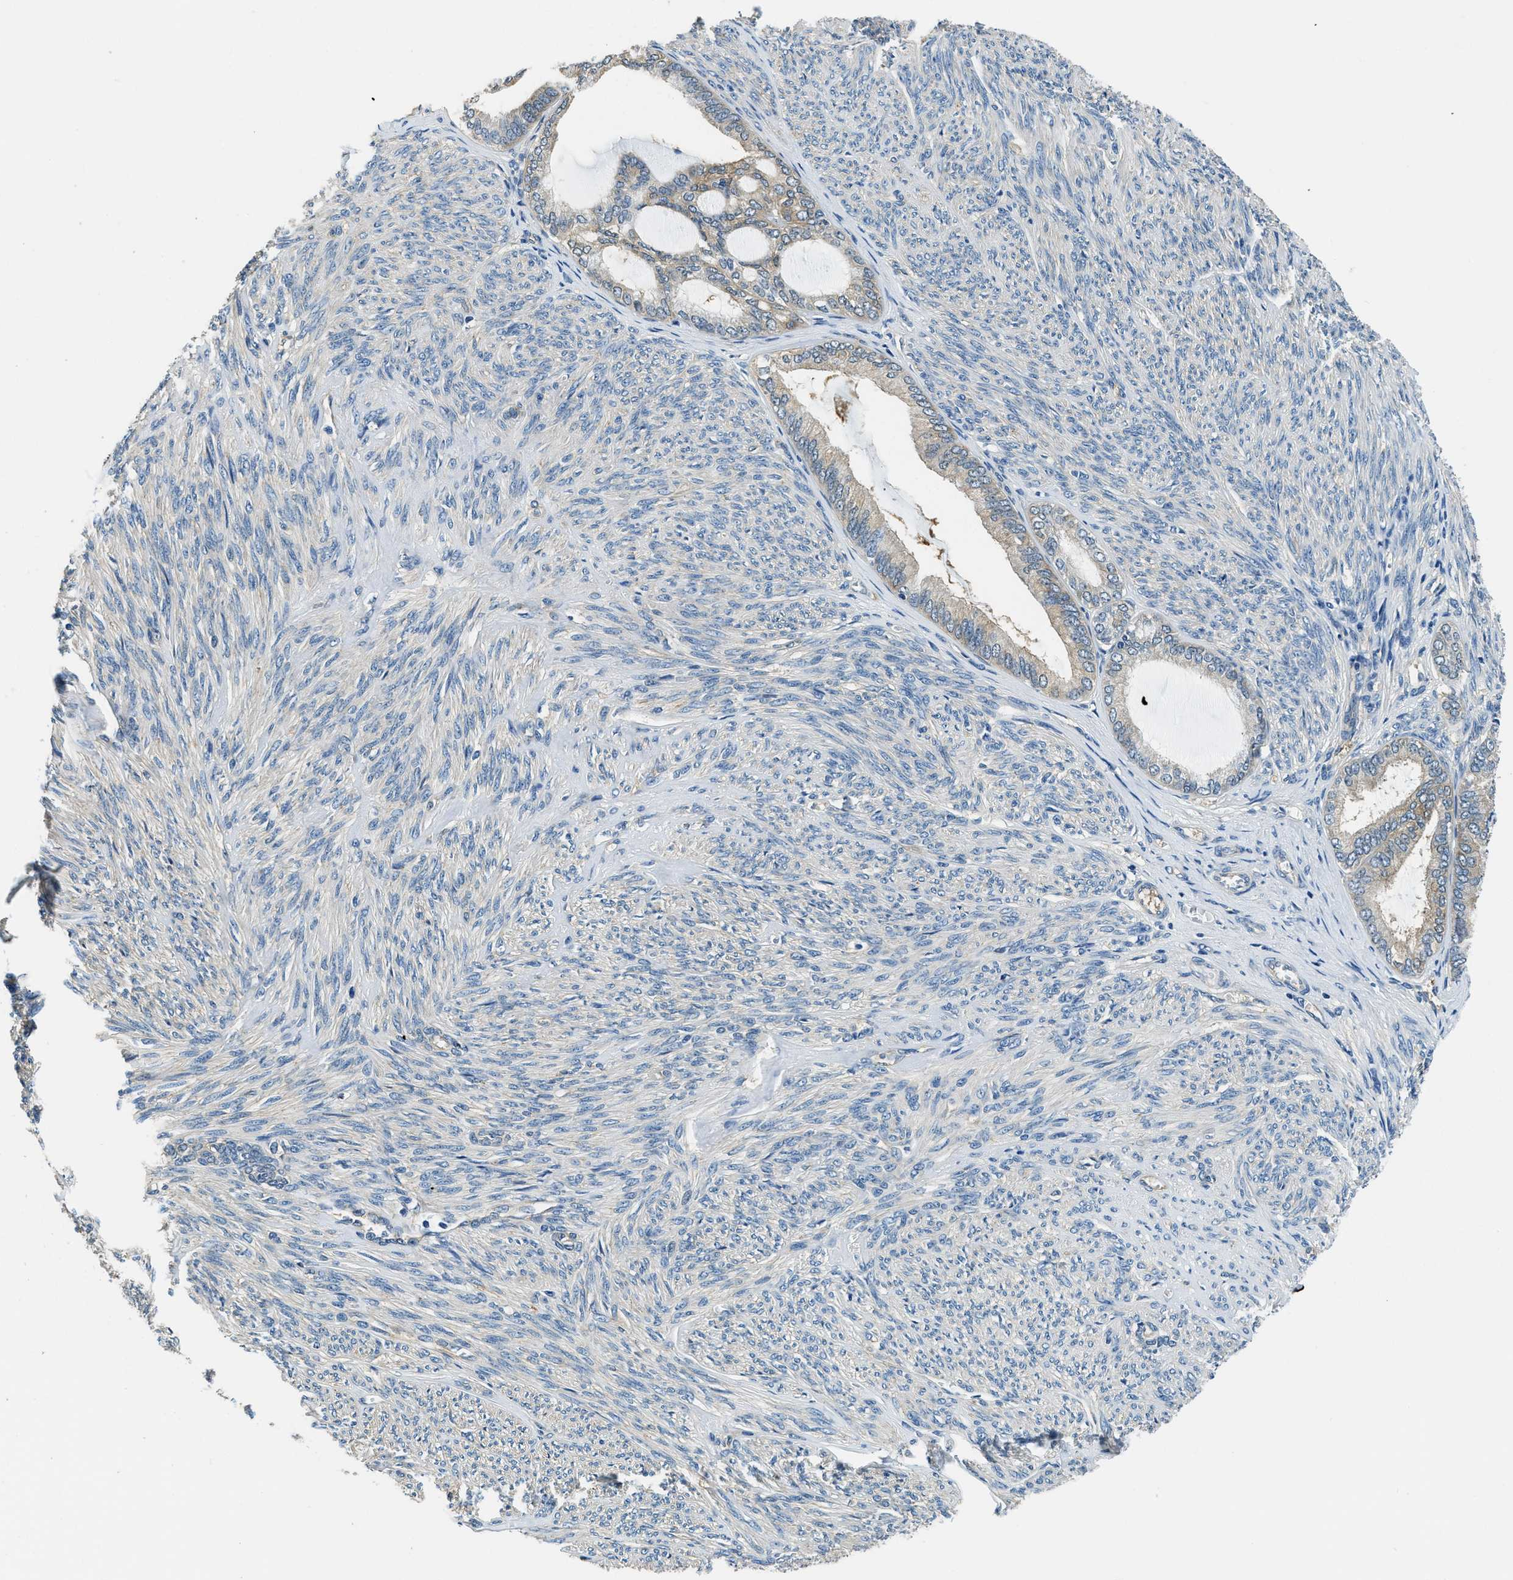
{"staining": {"intensity": "weak", "quantity": ">75%", "location": "cytoplasmic/membranous"}, "tissue": "endometrial cancer", "cell_type": "Tumor cells", "image_type": "cancer", "snomed": [{"axis": "morphology", "description": "Adenocarcinoma, NOS"}, {"axis": "topography", "description": "Endometrium"}], "caption": "Adenocarcinoma (endometrial) was stained to show a protein in brown. There is low levels of weak cytoplasmic/membranous expression in approximately >75% of tumor cells. The staining was performed using DAB (3,3'-diaminobenzidine), with brown indicating positive protein expression. Nuclei are stained blue with hematoxylin.", "gene": "TWF1", "patient": {"sex": "female", "age": 86}}